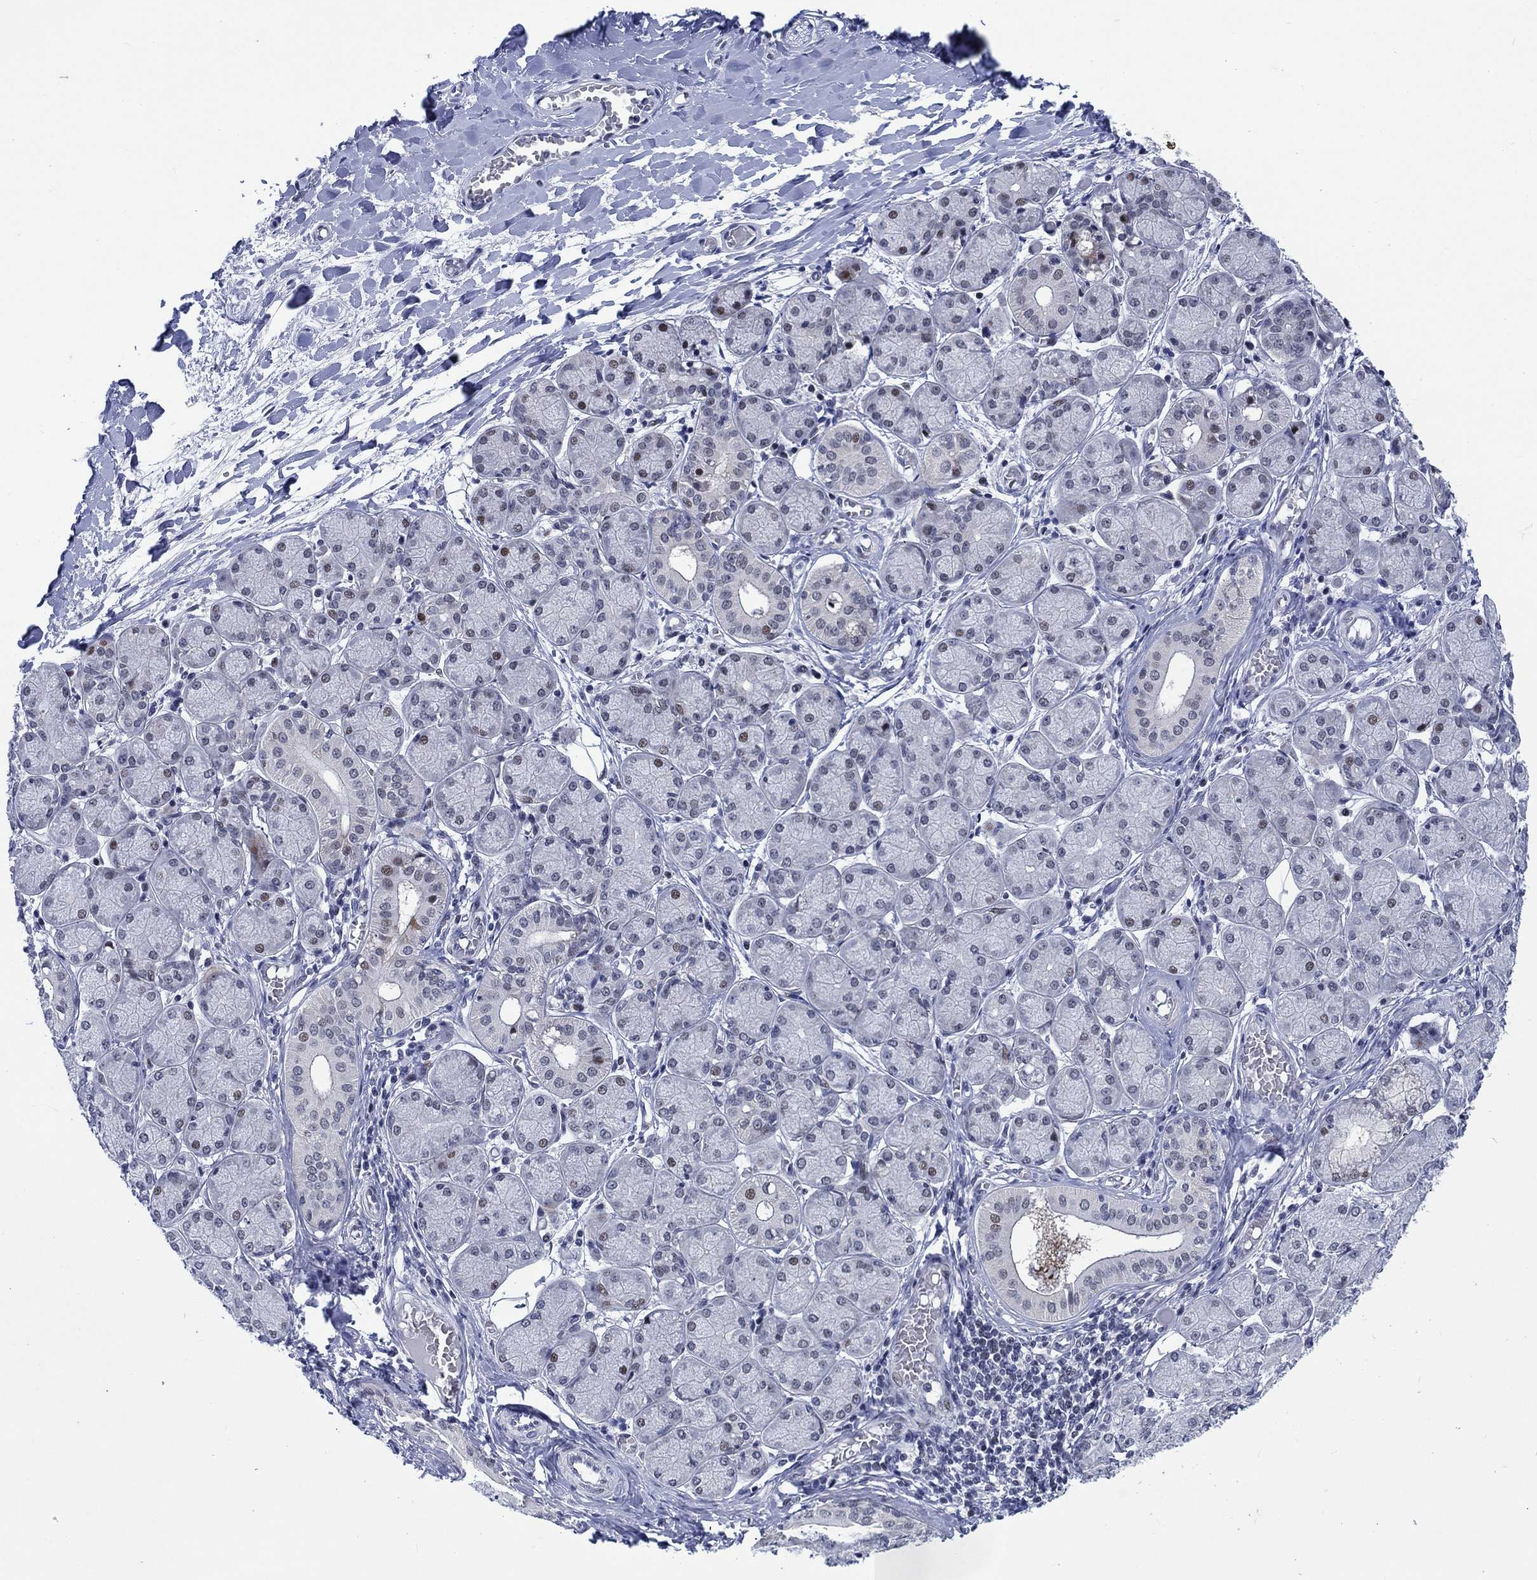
{"staining": {"intensity": "strong", "quantity": "<25%", "location": "nuclear"}, "tissue": "salivary gland", "cell_type": "Glandular cells", "image_type": "normal", "snomed": [{"axis": "morphology", "description": "Normal tissue, NOS"}, {"axis": "topography", "description": "Salivary gland"}, {"axis": "topography", "description": "Peripheral nerve tissue"}], "caption": "Benign salivary gland was stained to show a protein in brown. There is medium levels of strong nuclear expression in about <25% of glandular cells.", "gene": "NEU3", "patient": {"sex": "female", "age": 24}}